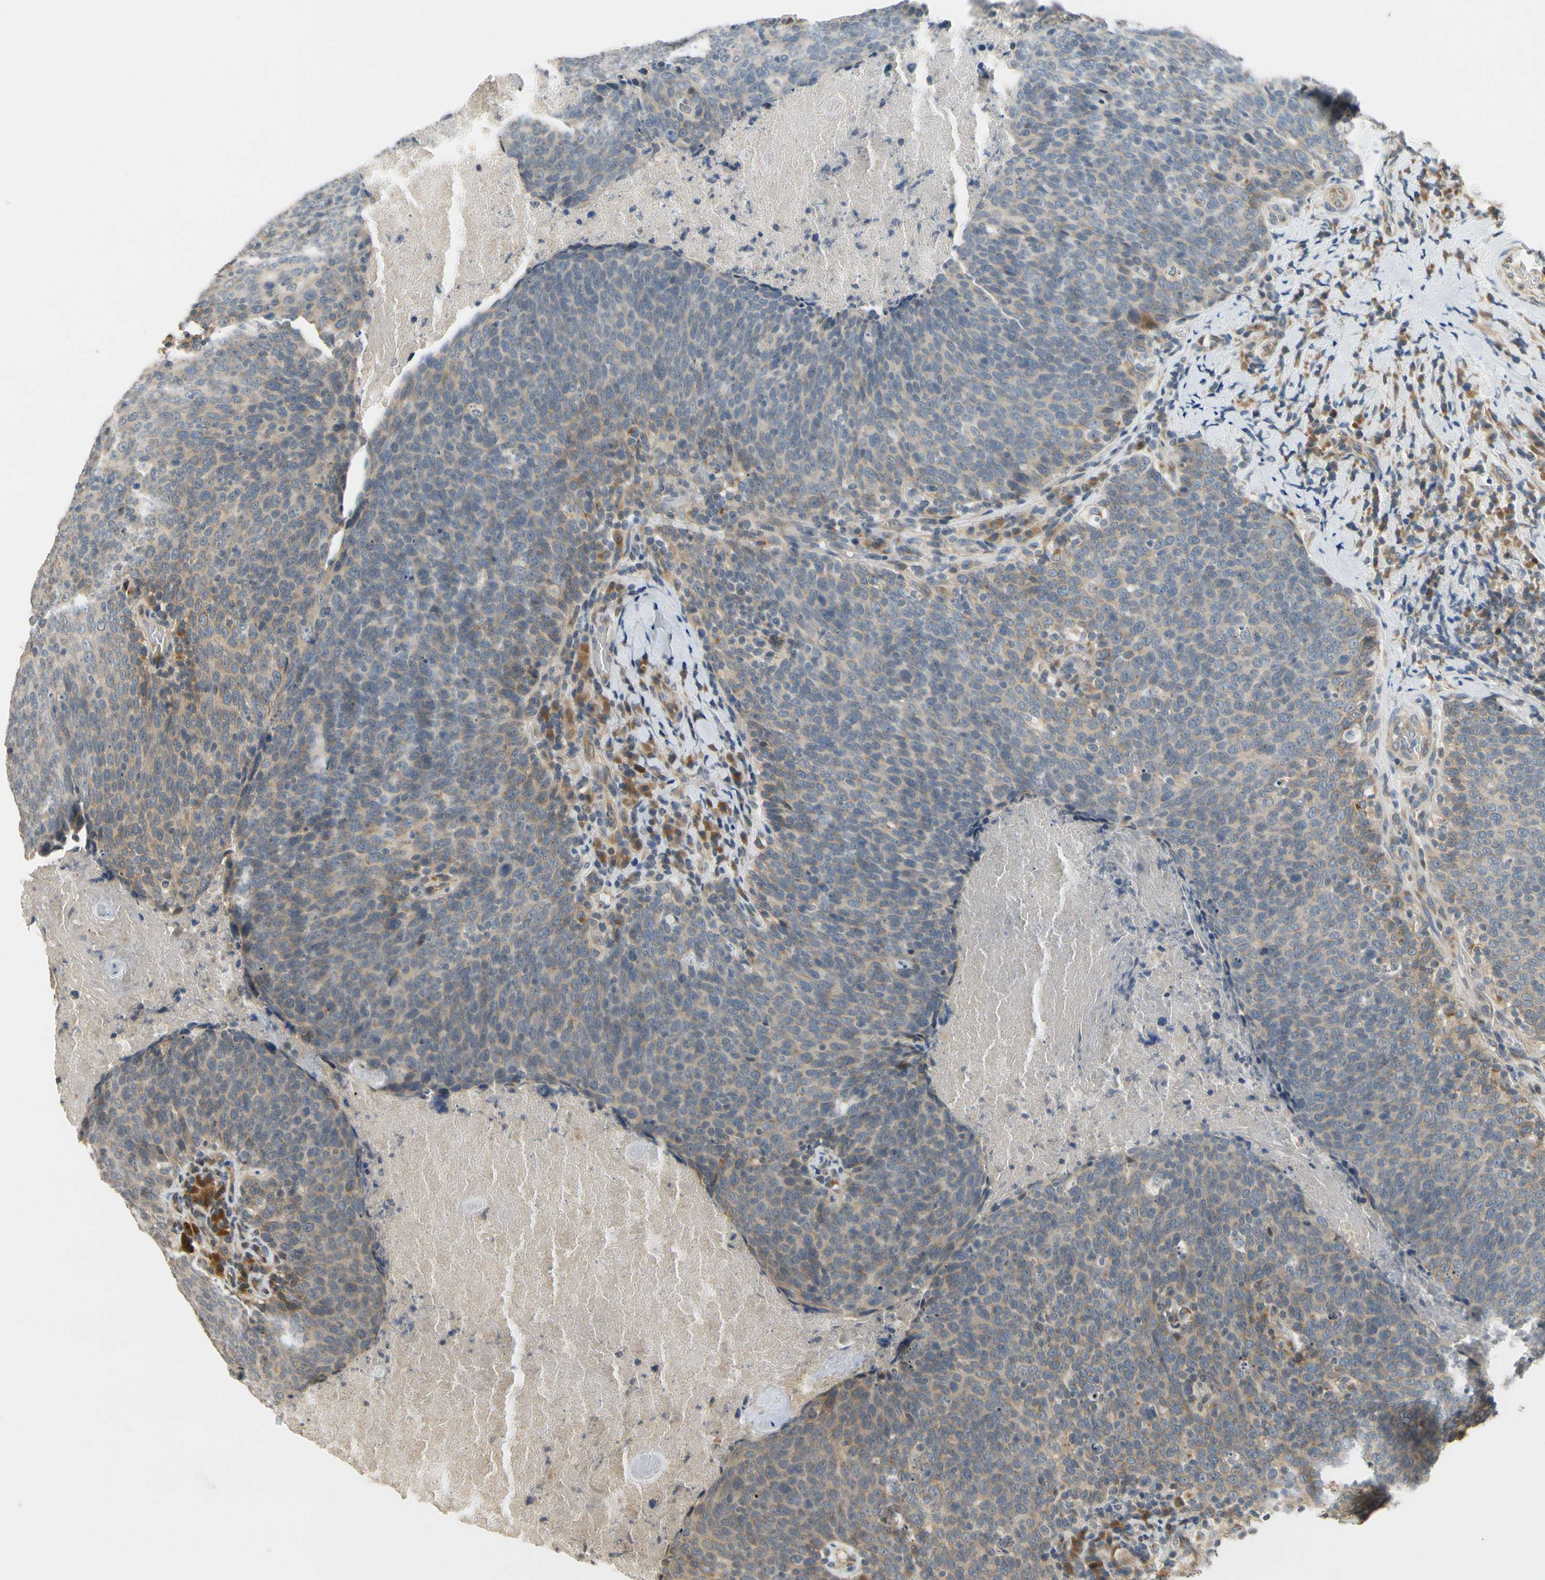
{"staining": {"intensity": "weak", "quantity": ">75%", "location": "cytoplasmic/membranous"}, "tissue": "head and neck cancer", "cell_type": "Tumor cells", "image_type": "cancer", "snomed": [{"axis": "morphology", "description": "Squamous cell carcinoma, NOS"}, {"axis": "morphology", "description": "Squamous cell carcinoma, metastatic, NOS"}, {"axis": "topography", "description": "Lymph node"}, {"axis": "topography", "description": "Head-Neck"}], "caption": "Protein expression analysis of human head and neck cancer (squamous cell carcinoma) reveals weak cytoplasmic/membranous positivity in about >75% of tumor cells.", "gene": "ATP2C1", "patient": {"sex": "male", "age": 62}}